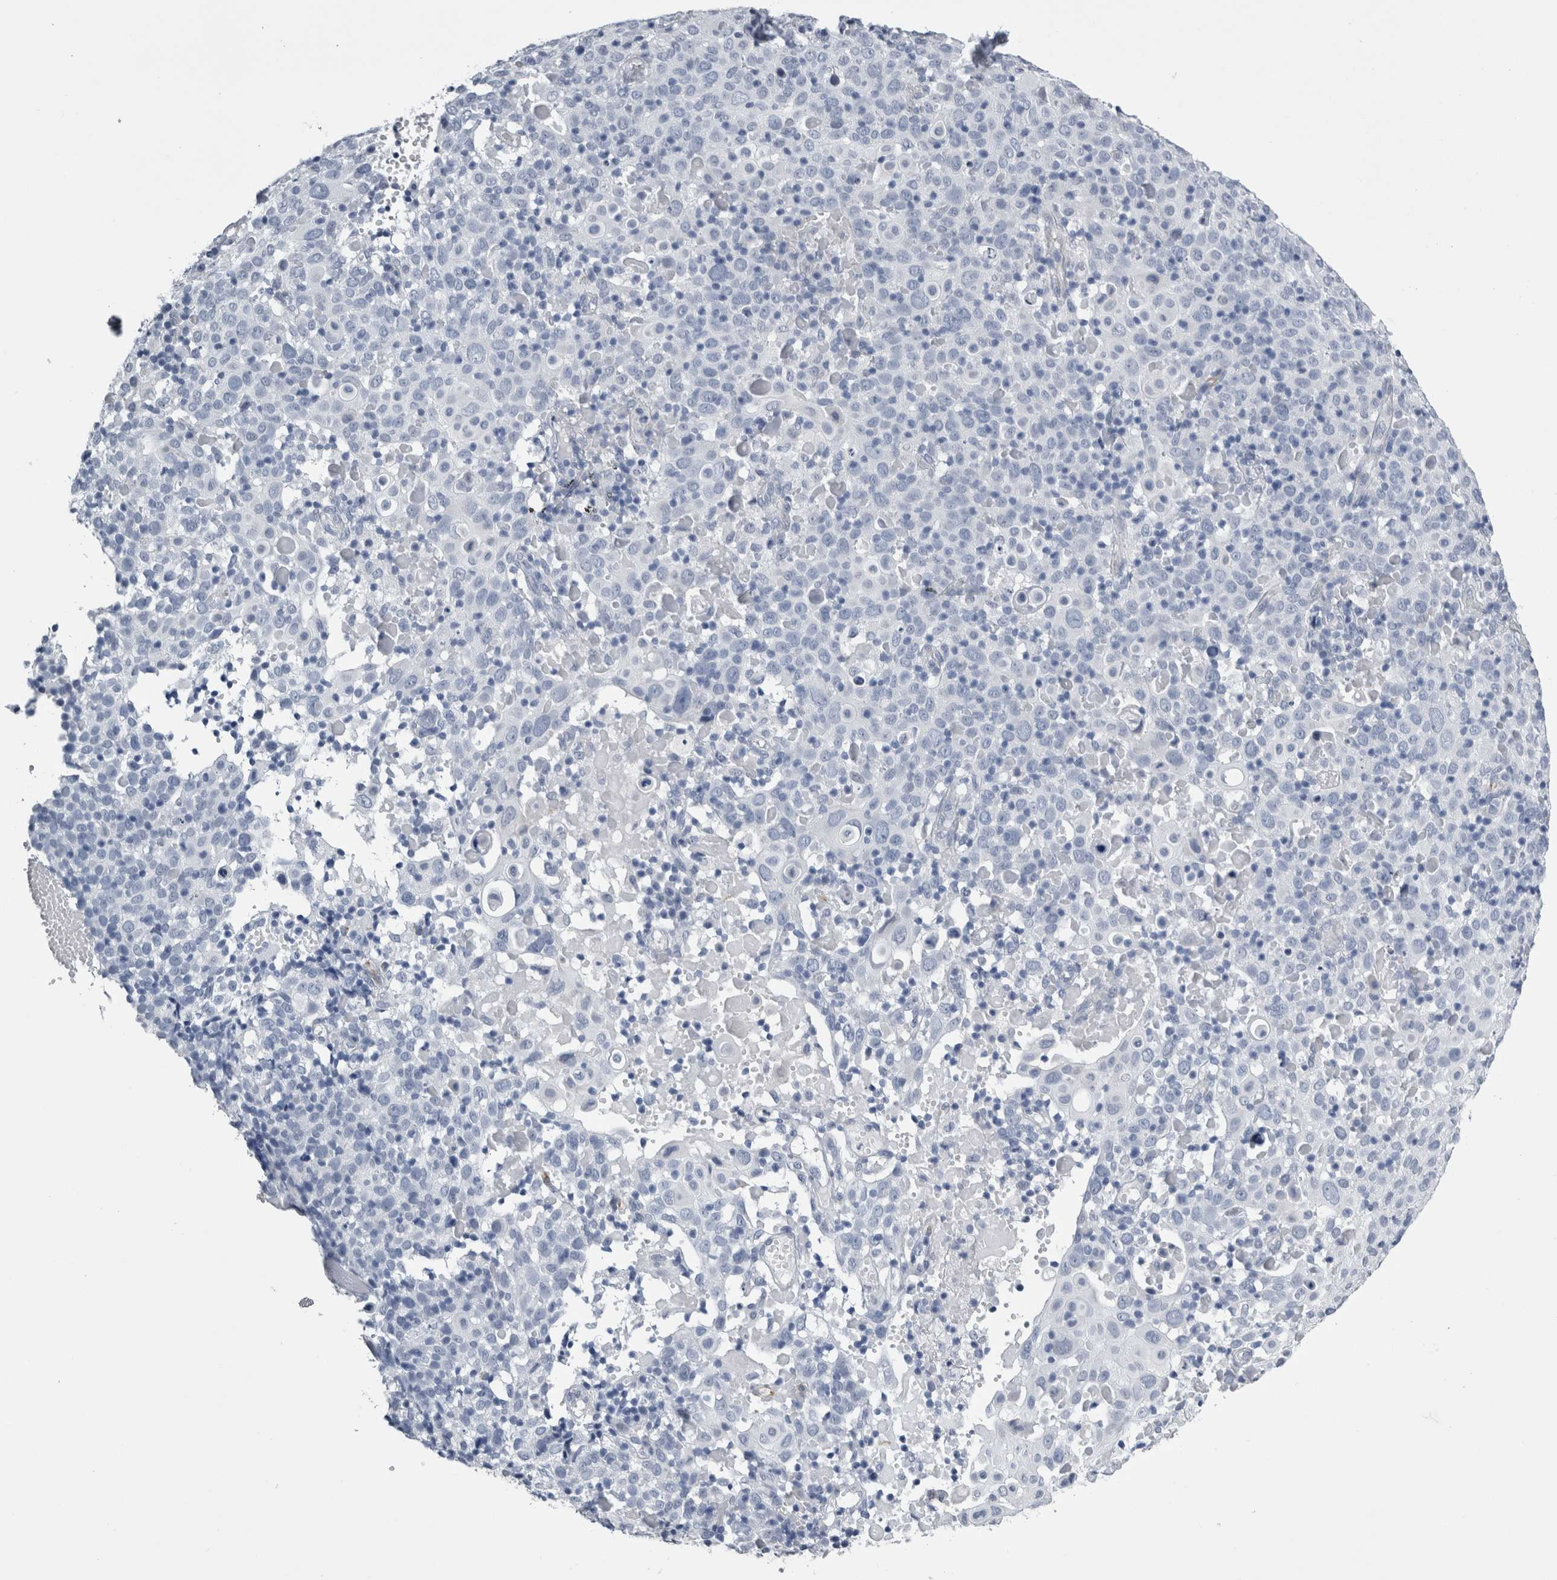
{"staining": {"intensity": "negative", "quantity": "none", "location": "none"}, "tissue": "cervical cancer", "cell_type": "Tumor cells", "image_type": "cancer", "snomed": [{"axis": "morphology", "description": "Squamous cell carcinoma, NOS"}, {"axis": "topography", "description": "Cervix"}], "caption": "The IHC micrograph has no significant expression in tumor cells of cervical cancer tissue. (DAB (3,3'-diaminobenzidine) immunohistochemistry visualized using brightfield microscopy, high magnification).", "gene": "VWDE", "patient": {"sex": "female", "age": 74}}